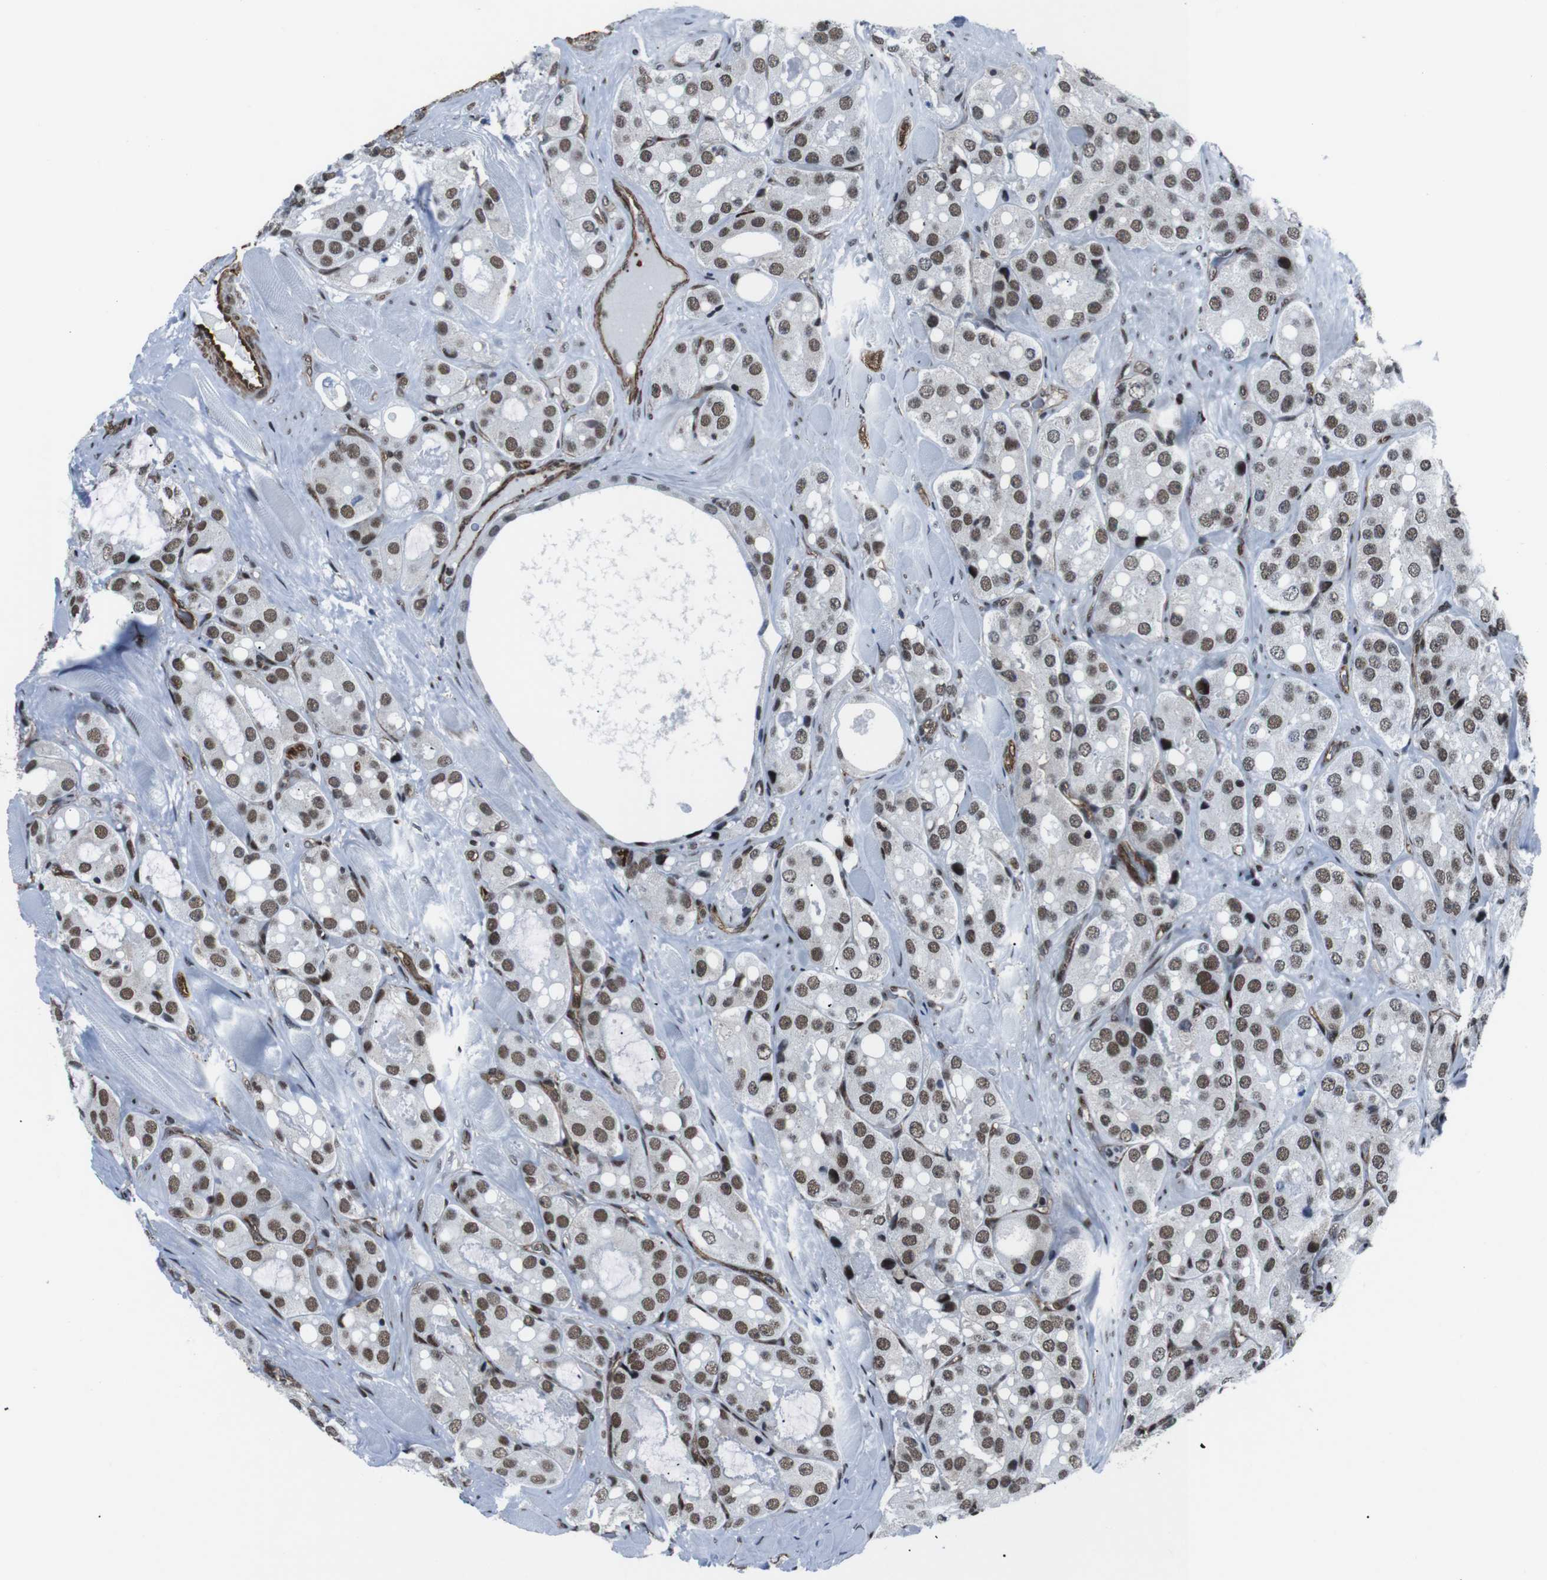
{"staining": {"intensity": "moderate", "quantity": "25%-75%", "location": "nuclear"}, "tissue": "prostate cancer", "cell_type": "Tumor cells", "image_type": "cancer", "snomed": [{"axis": "morphology", "description": "Adenocarcinoma, High grade"}, {"axis": "topography", "description": "Prostate"}], "caption": "High-magnification brightfield microscopy of prostate cancer (adenocarcinoma (high-grade)) stained with DAB (3,3'-diaminobenzidine) (brown) and counterstained with hematoxylin (blue). tumor cells exhibit moderate nuclear staining is identified in approximately25%-75% of cells. (DAB (3,3'-diaminobenzidine) IHC, brown staining for protein, blue staining for nuclei).", "gene": "HNRNPU", "patient": {"sex": "male", "age": 65}}